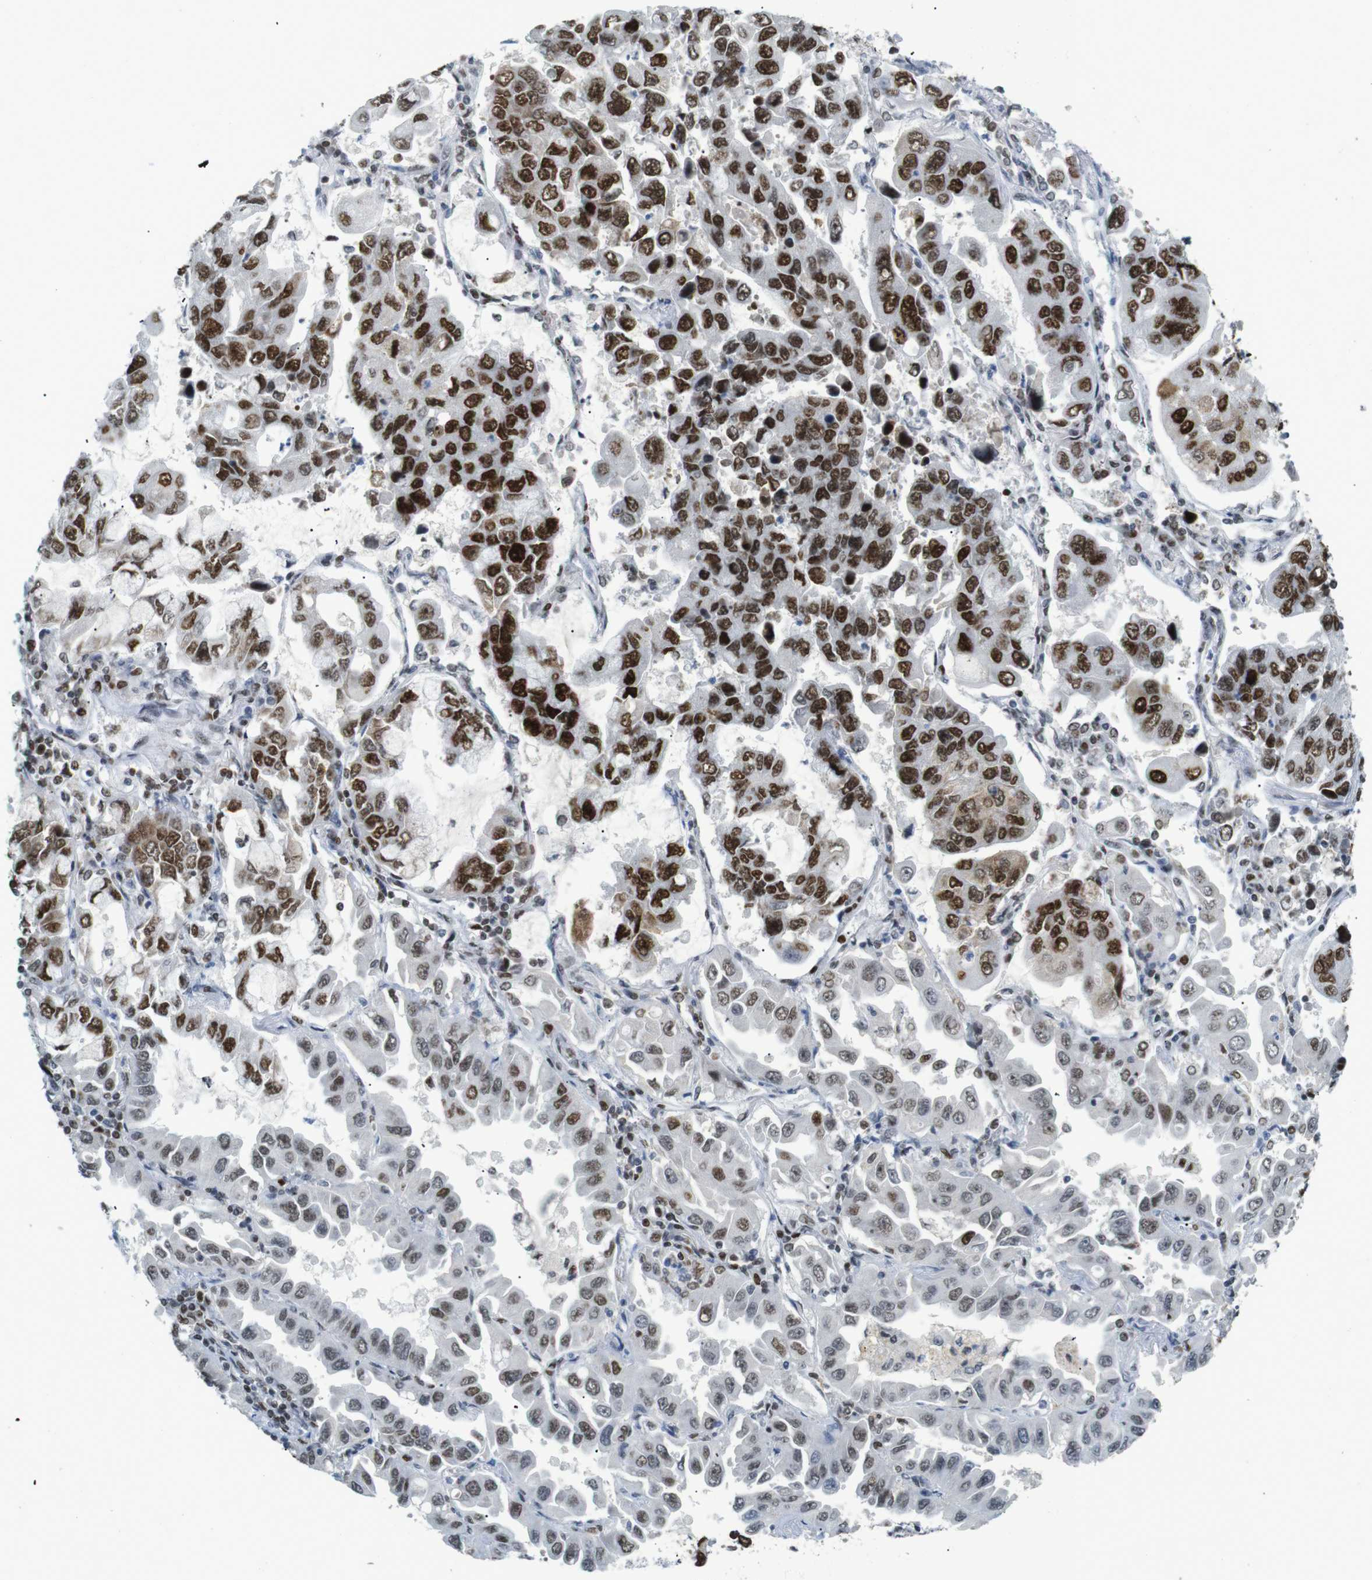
{"staining": {"intensity": "strong", "quantity": ">75%", "location": "cytoplasmic/membranous,nuclear"}, "tissue": "lung cancer", "cell_type": "Tumor cells", "image_type": "cancer", "snomed": [{"axis": "morphology", "description": "Adenocarcinoma, NOS"}, {"axis": "topography", "description": "Lung"}], "caption": "Immunohistochemical staining of human lung adenocarcinoma demonstrates high levels of strong cytoplasmic/membranous and nuclear expression in about >75% of tumor cells.", "gene": "RIOX2", "patient": {"sex": "male", "age": 64}}